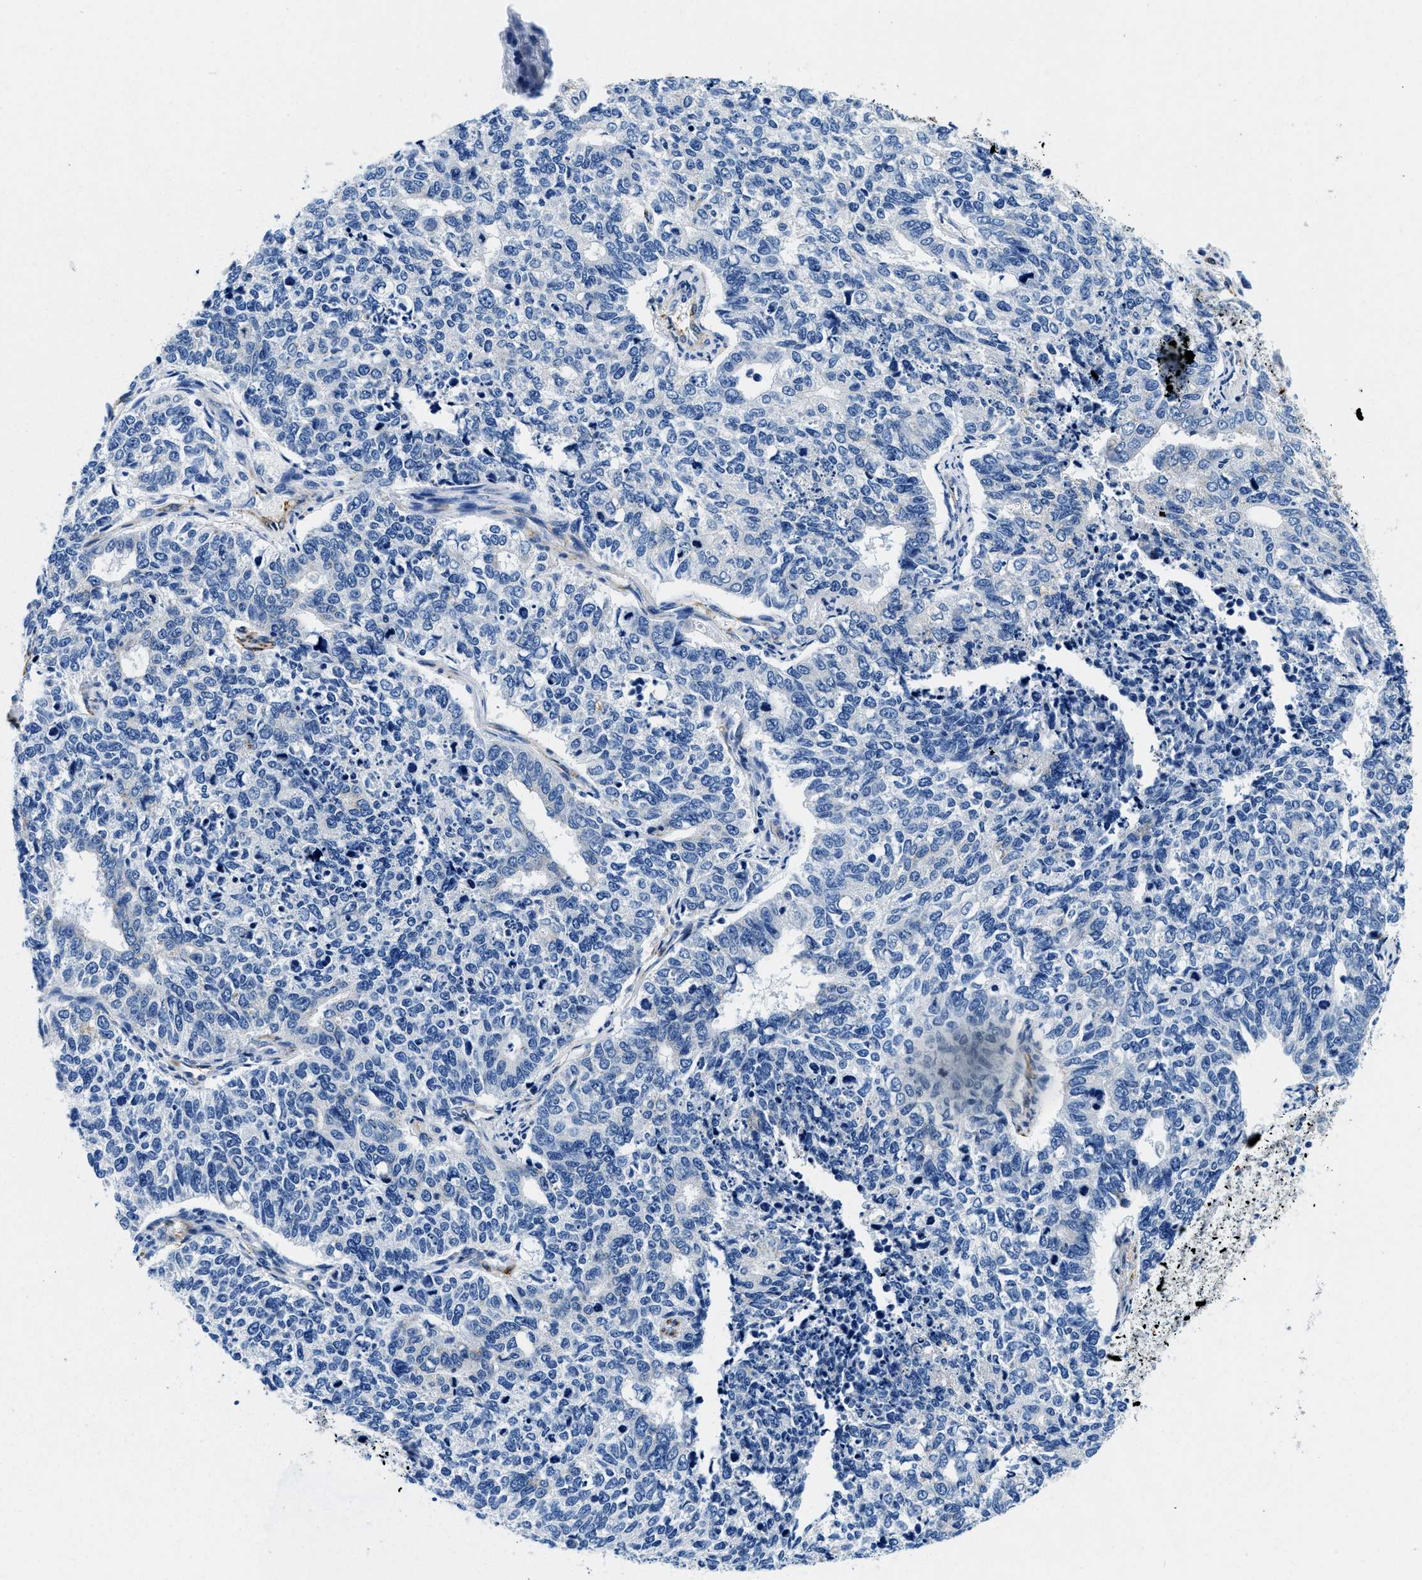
{"staining": {"intensity": "negative", "quantity": "none", "location": "none"}, "tissue": "cervical cancer", "cell_type": "Tumor cells", "image_type": "cancer", "snomed": [{"axis": "morphology", "description": "Squamous cell carcinoma, NOS"}, {"axis": "topography", "description": "Cervix"}], "caption": "DAB (3,3'-diaminobenzidine) immunohistochemical staining of squamous cell carcinoma (cervical) demonstrates no significant positivity in tumor cells. (Immunohistochemistry, brightfield microscopy, high magnification).", "gene": "TEX261", "patient": {"sex": "female", "age": 63}}